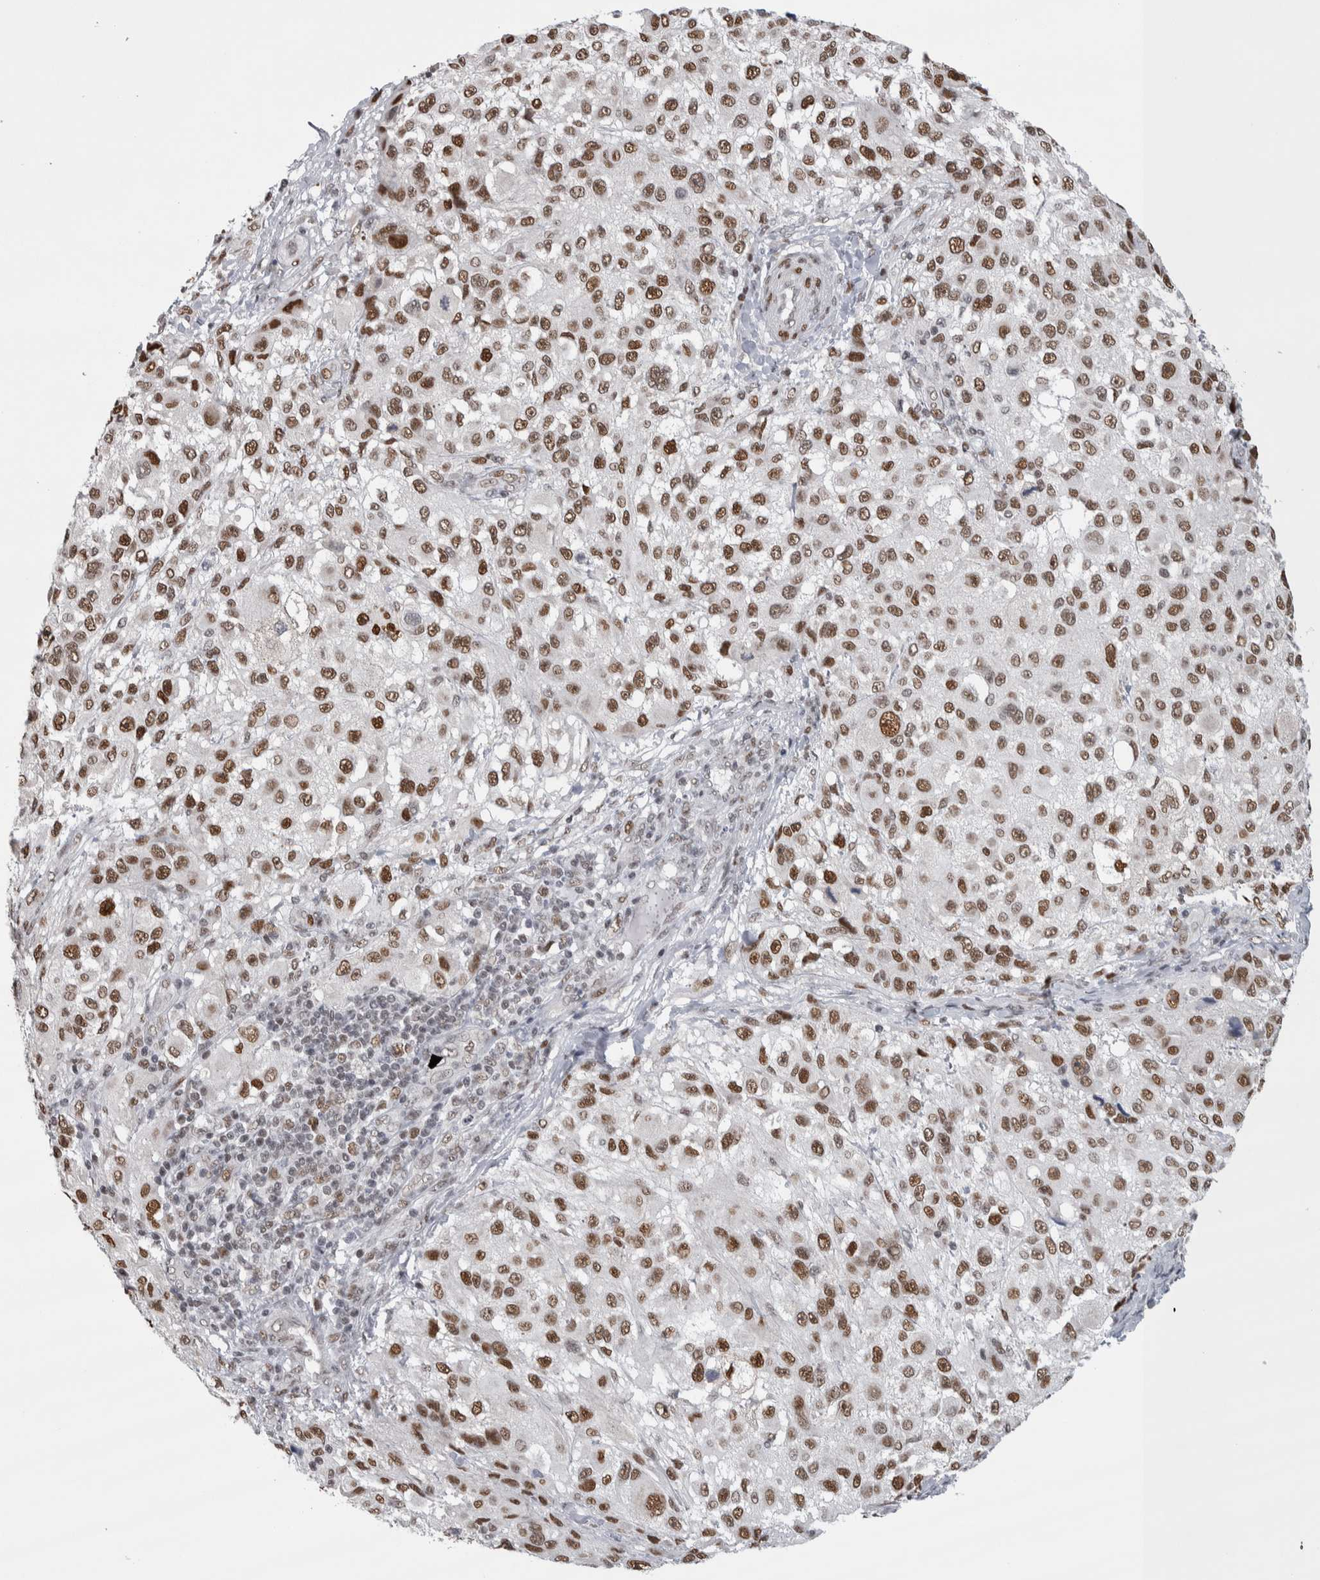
{"staining": {"intensity": "strong", "quantity": ">75%", "location": "nuclear"}, "tissue": "melanoma", "cell_type": "Tumor cells", "image_type": "cancer", "snomed": [{"axis": "morphology", "description": "Necrosis, NOS"}, {"axis": "morphology", "description": "Malignant melanoma, NOS"}, {"axis": "topography", "description": "Skin"}], "caption": "Protein staining demonstrates strong nuclear expression in approximately >75% of tumor cells in melanoma.", "gene": "HEXIM2", "patient": {"sex": "female", "age": 87}}